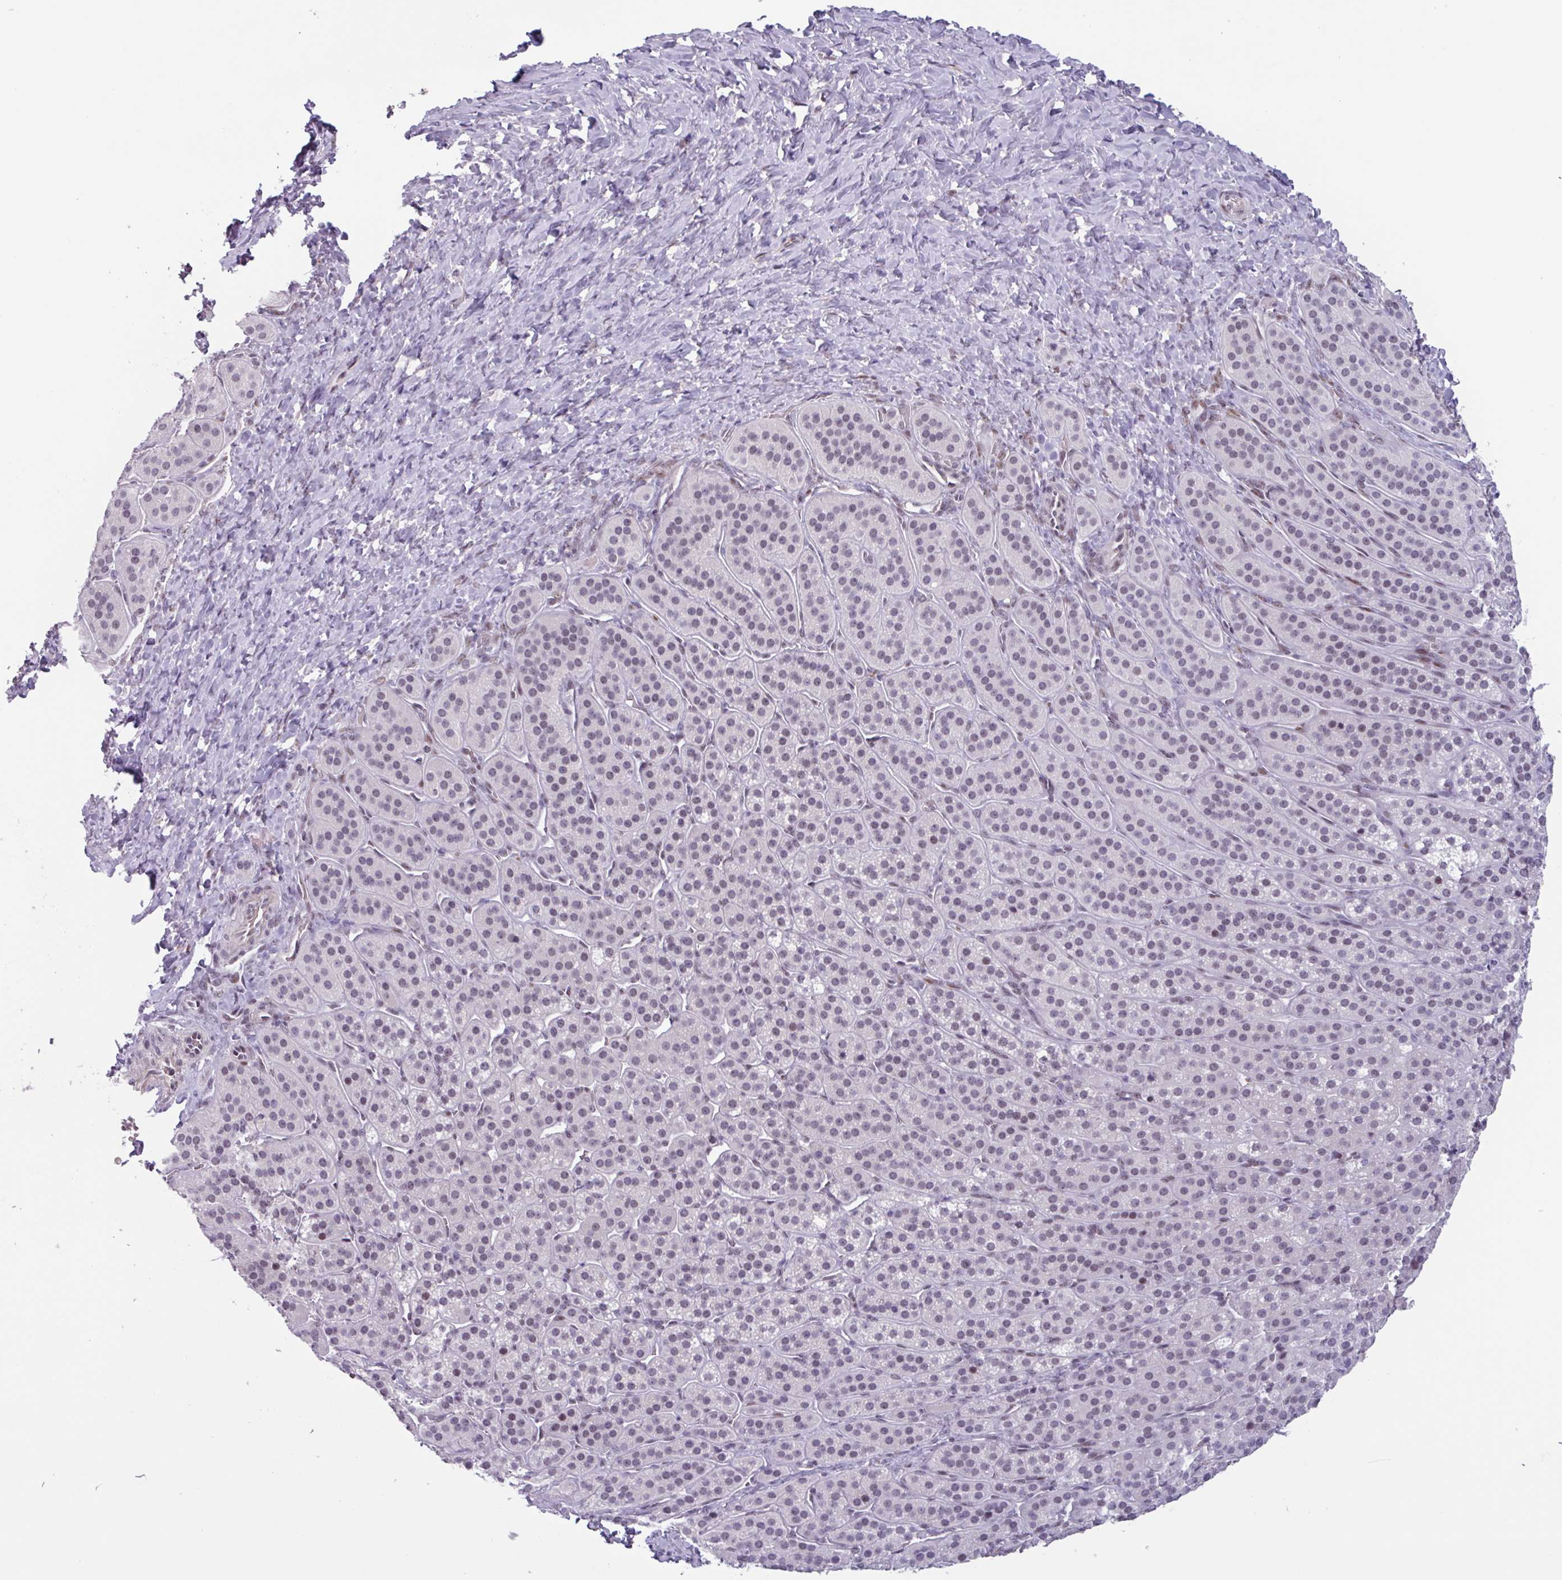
{"staining": {"intensity": "negative", "quantity": "none", "location": "none"}, "tissue": "adrenal gland", "cell_type": "Glandular cells", "image_type": "normal", "snomed": [{"axis": "morphology", "description": "Normal tissue, NOS"}, {"axis": "topography", "description": "Adrenal gland"}], "caption": "Immunohistochemistry image of benign adrenal gland: human adrenal gland stained with DAB (3,3'-diaminobenzidine) demonstrates no significant protein expression in glandular cells.", "gene": "ZNF575", "patient": {"sex": "female", "age": 41}}